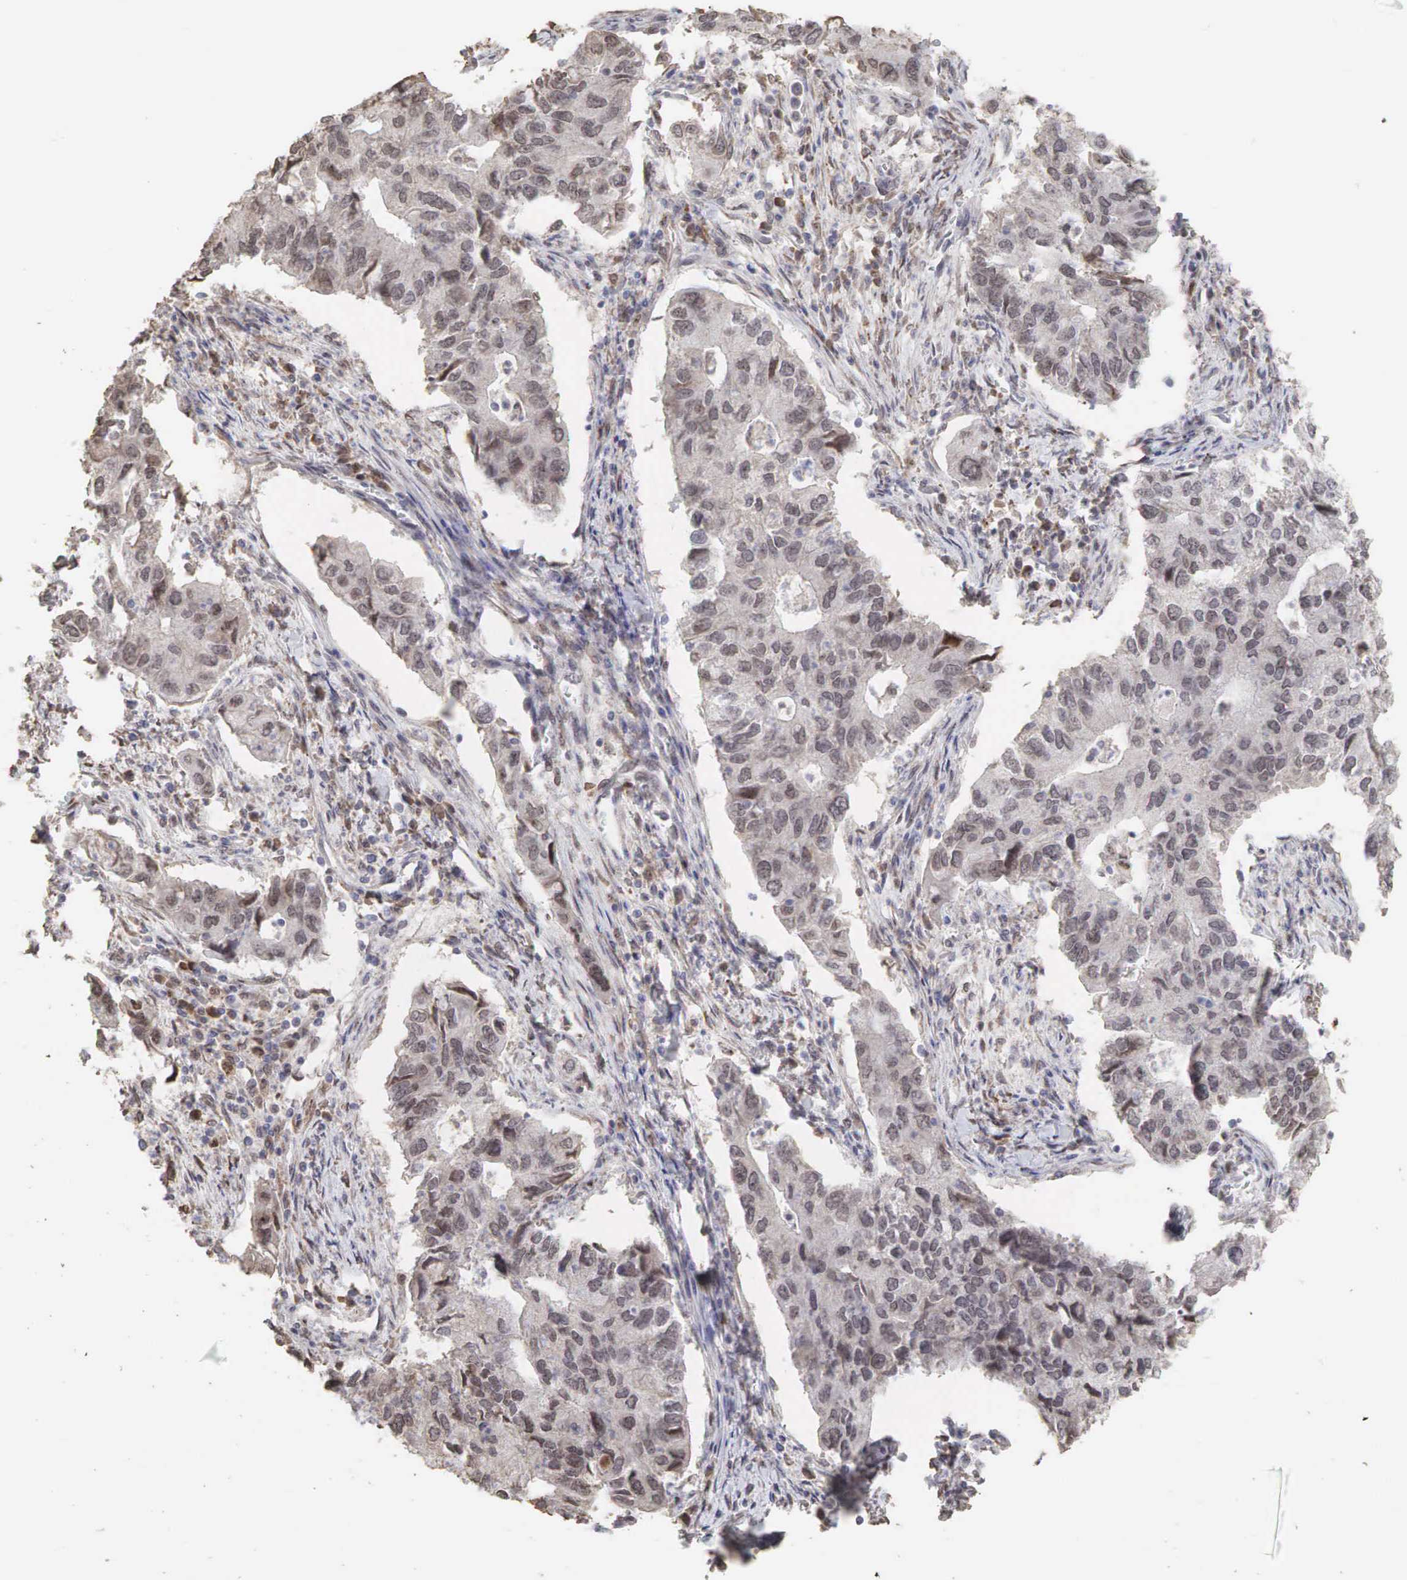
{"staining": {"intensity": "weak", "quantity": ">75%", "location": "cytoplasmic/membranous"}, "tissue": "lung cancer", "cell_type": "Tumor cells", "image_type": "cancer", "snomed": [{"axis": "morphology", "description": "Adenocarcinoma, NOS"}, {"axis": "topography", "description": "Lung"}], "caption": "Protein expression analysis of human lung adenocarcinoma reveals weak cytoplasmic/membranous positivity in approximately >75% of tumor cells.", "gene": "DKC1", "patient": {"sex": "male", "age": 48}}